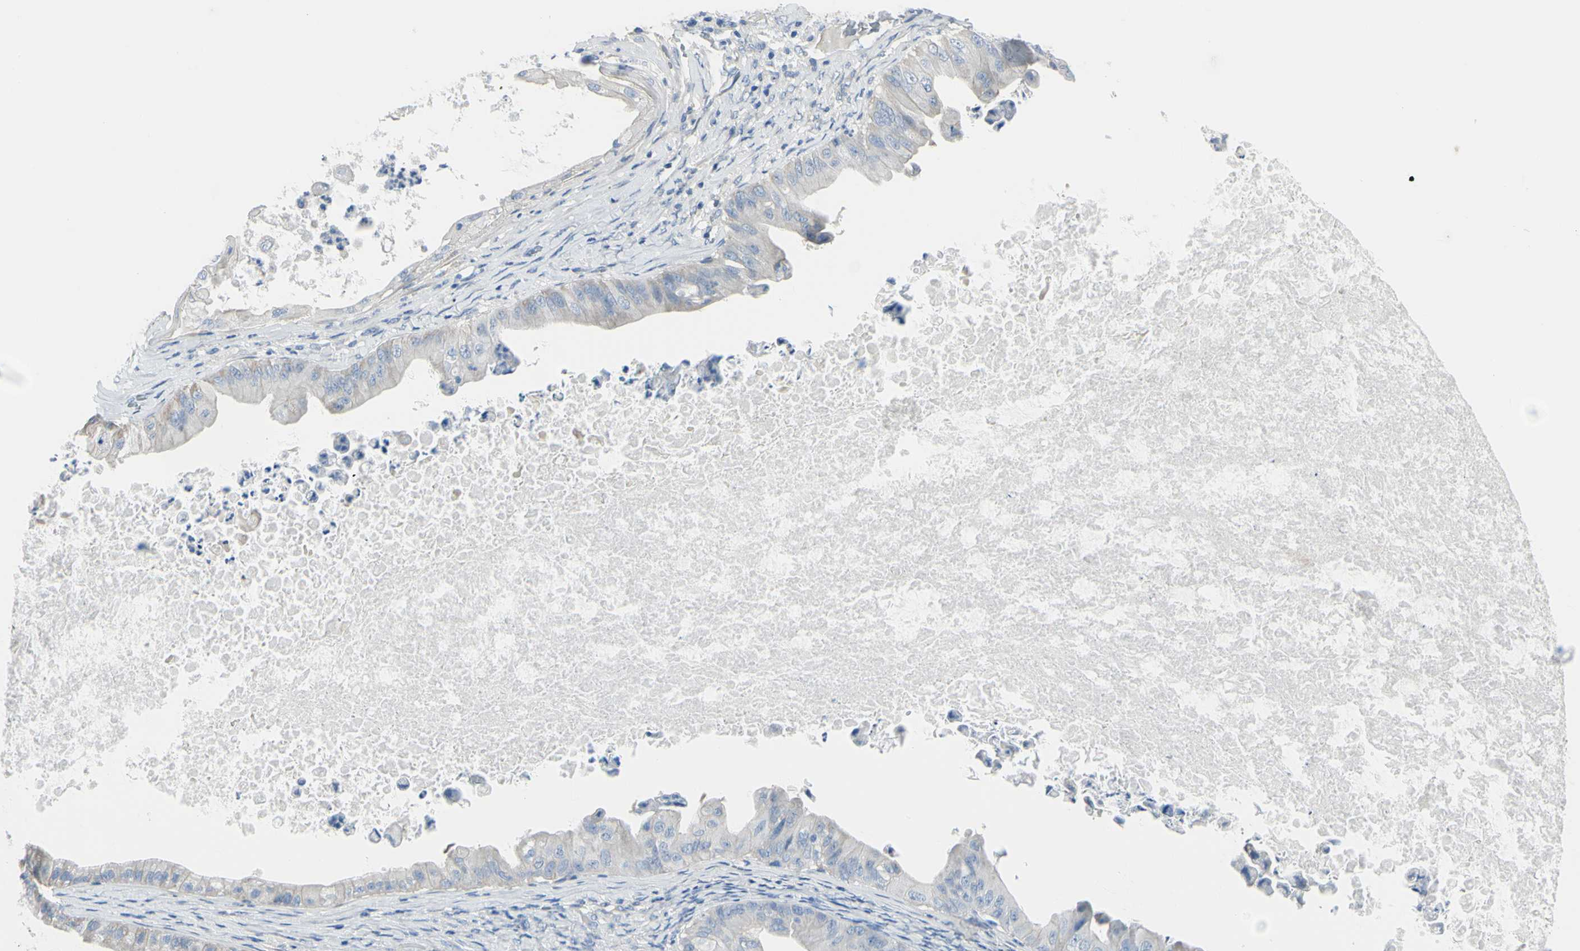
{"staining": {"intensity": "weak", "quantity": "25%-75%", "location": "cytoplasmic/membranous"}, "tissue": "ovarian cancer", "cell_type": "Tumor cells", "image_type": "cancer", "snomed": [{"axis": "morphology", "description": "Cystadenocarcinoma, mucinous, NOS"}, {"axis": "topography", "description": "Ovary"}], "caption": "The immunohistochemical stain shows weak cytoplasmic/membranous positivity in tumor cells of ovarian cancer tissue. The staining was performed using DAB to visualize the protein expression in brown, while the nuclei were stained in blue with hematoxylin (Magnification: 20x).", "gene": "NCBP2L", "patient": {"sex": "female", "age": 37}}